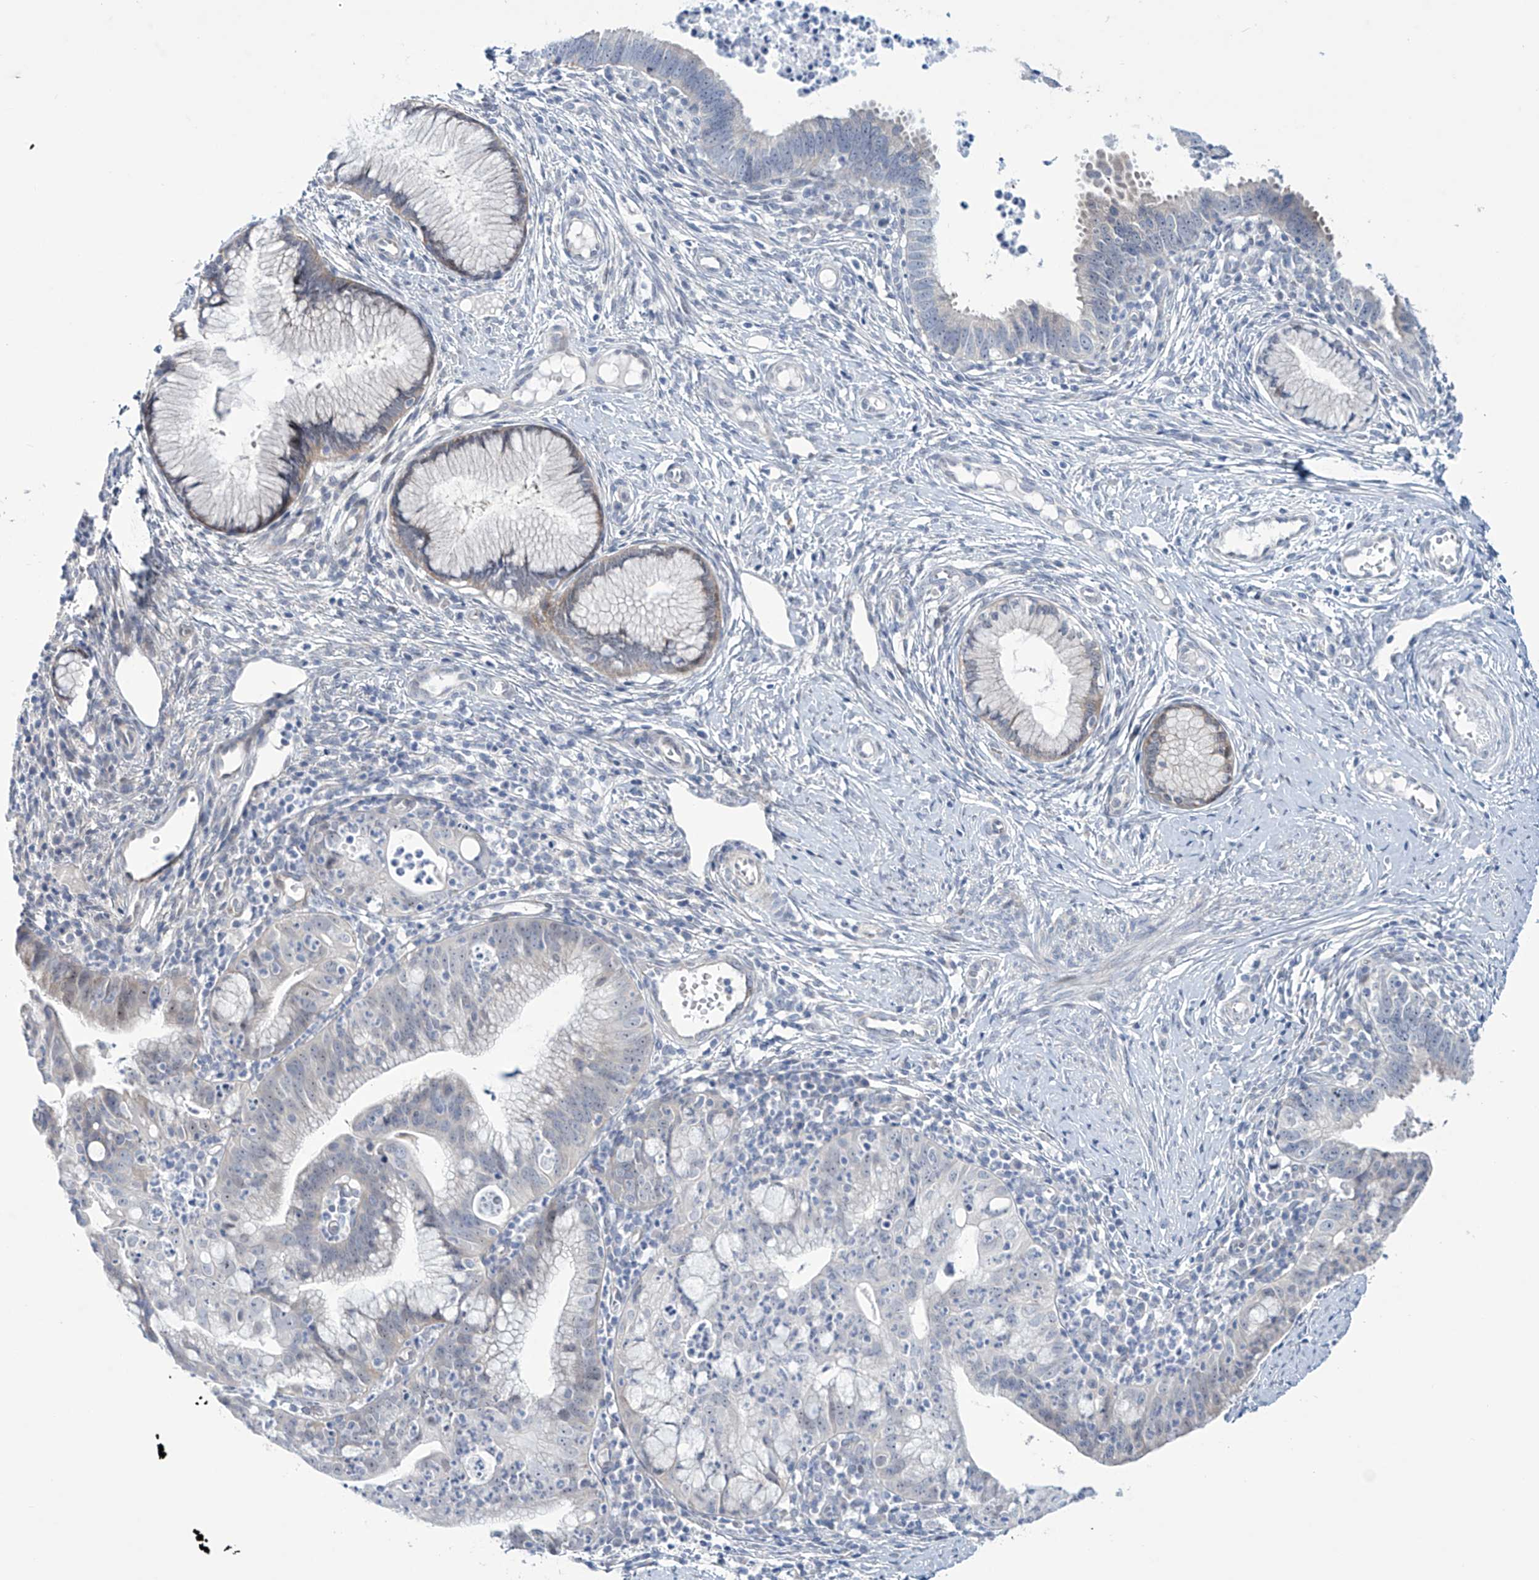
{"staining": {"intensity": "negative", "quantity": "none", "location": "none"}, "tissue": "cervical cancer", "cell_type": "Tumor cells", "image_type": "cancer", "snomed": [{"axis": "morphology", "description": "Adenocarcinoma, NOS"}, {"axis": "topography", "description": "Cervix"}], "caption": "This photomicrograph is of cervical cancer (adenocarcinoma) stained with immunohistochemistry to label a protein in brown with the nuclei are counter-stained blue. There is no expression in tumor cells. (DAB (3,3'-diaminobenzidine) IHC with hematoxylin counter stain).", "gene": "TRIM60", "patient": {"sex": "female", "age": 36}}